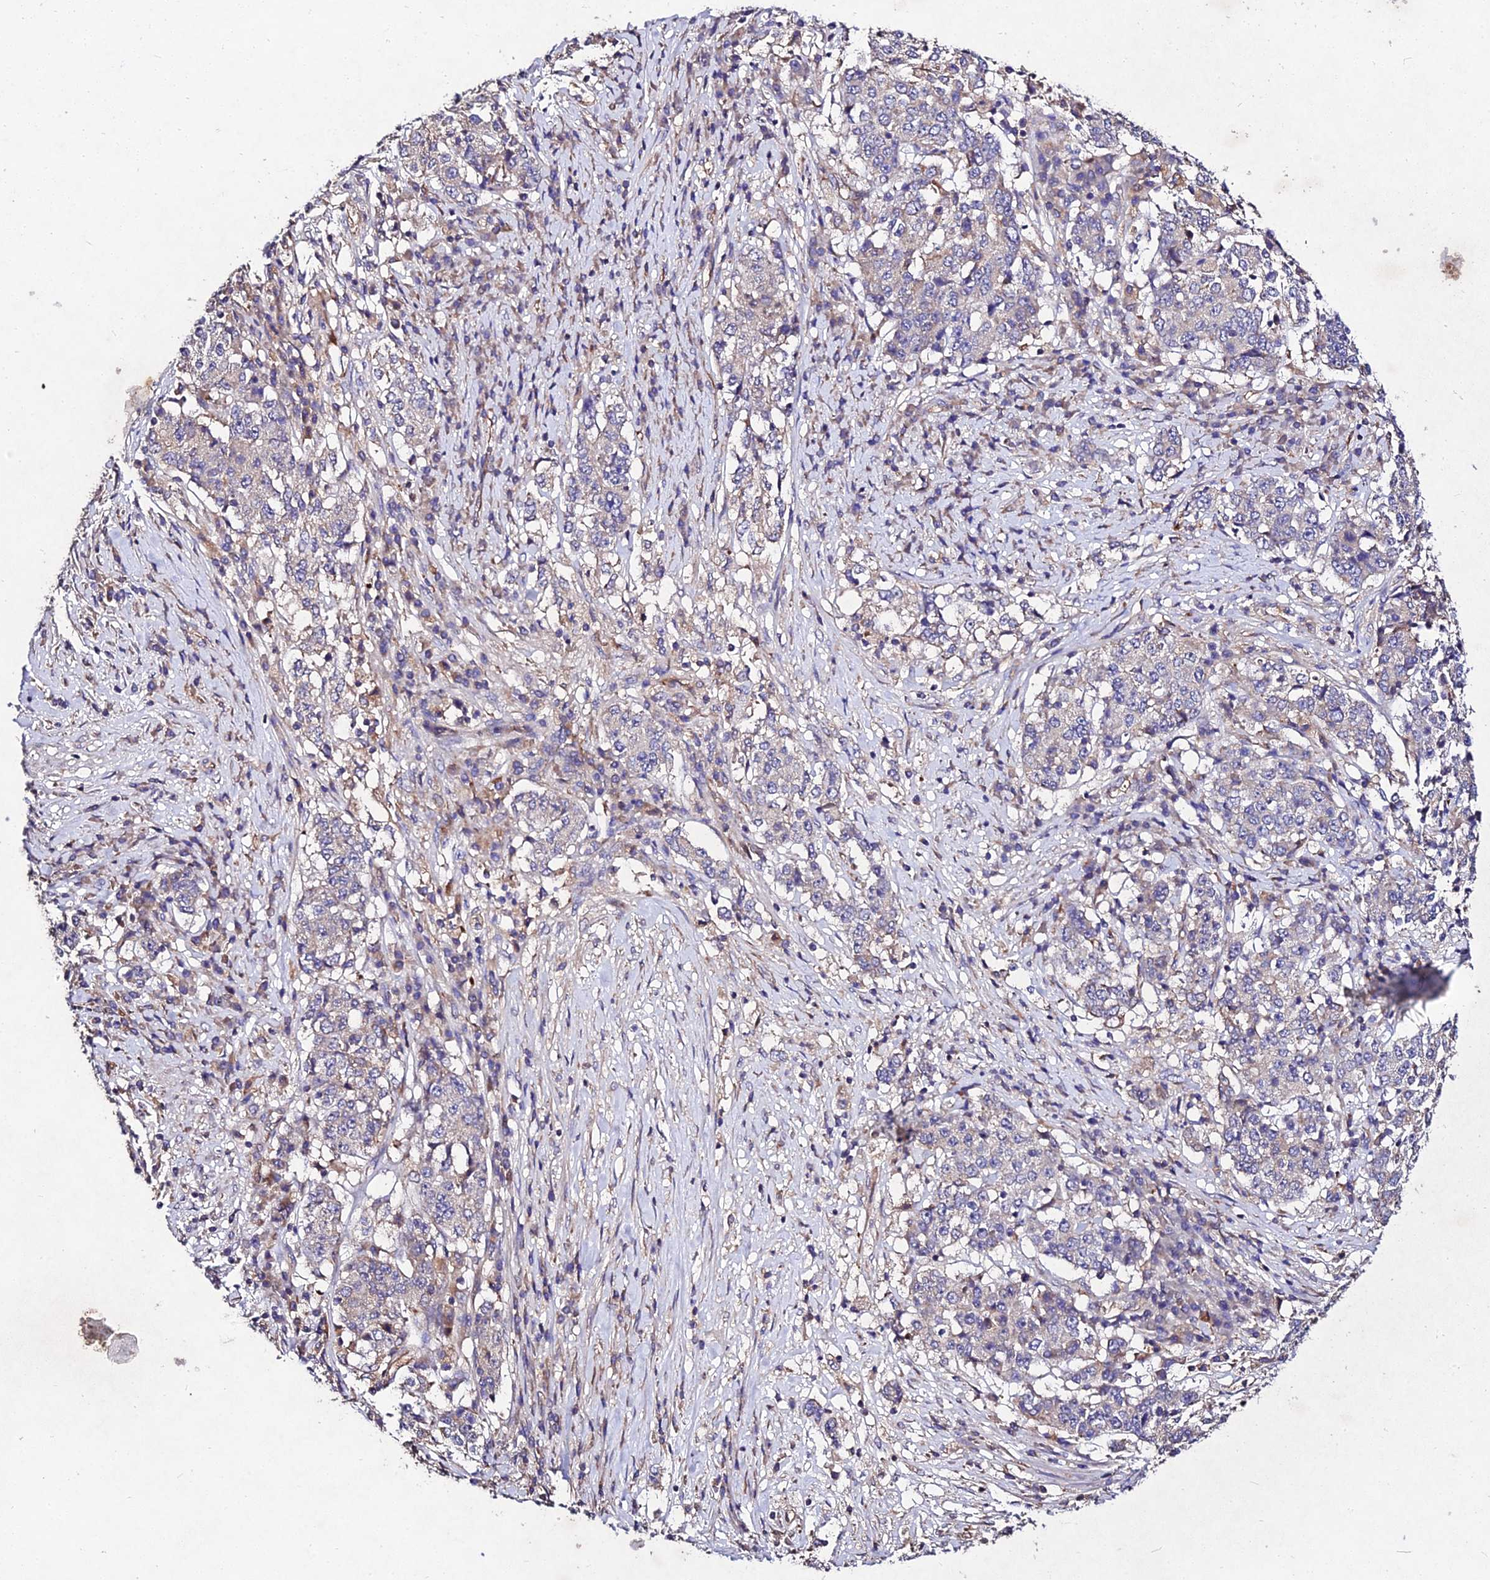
{"staining": {"intensity": "negative", "quantity": "none", "location": "none"}, "tissue": "stomach cancer", "cell_type": "Tumor cells", "image_type": "cancer", "snomed": [{"axis": "morphology", "description": "Adenocarcinoma, NOS"}, {"axis": "topography", "description": "Stomach"}], "caption": "The histopathology image exhibits no staining of tumor cells in stomach cancer. The staining was performed using DAB to visualize the protein expression in brown, while the nuclei were stained in blue with hematoxylin (Magnification: 20x).", "gene": "AP3M2", "patient": {"sex": "male", "age": 59}}